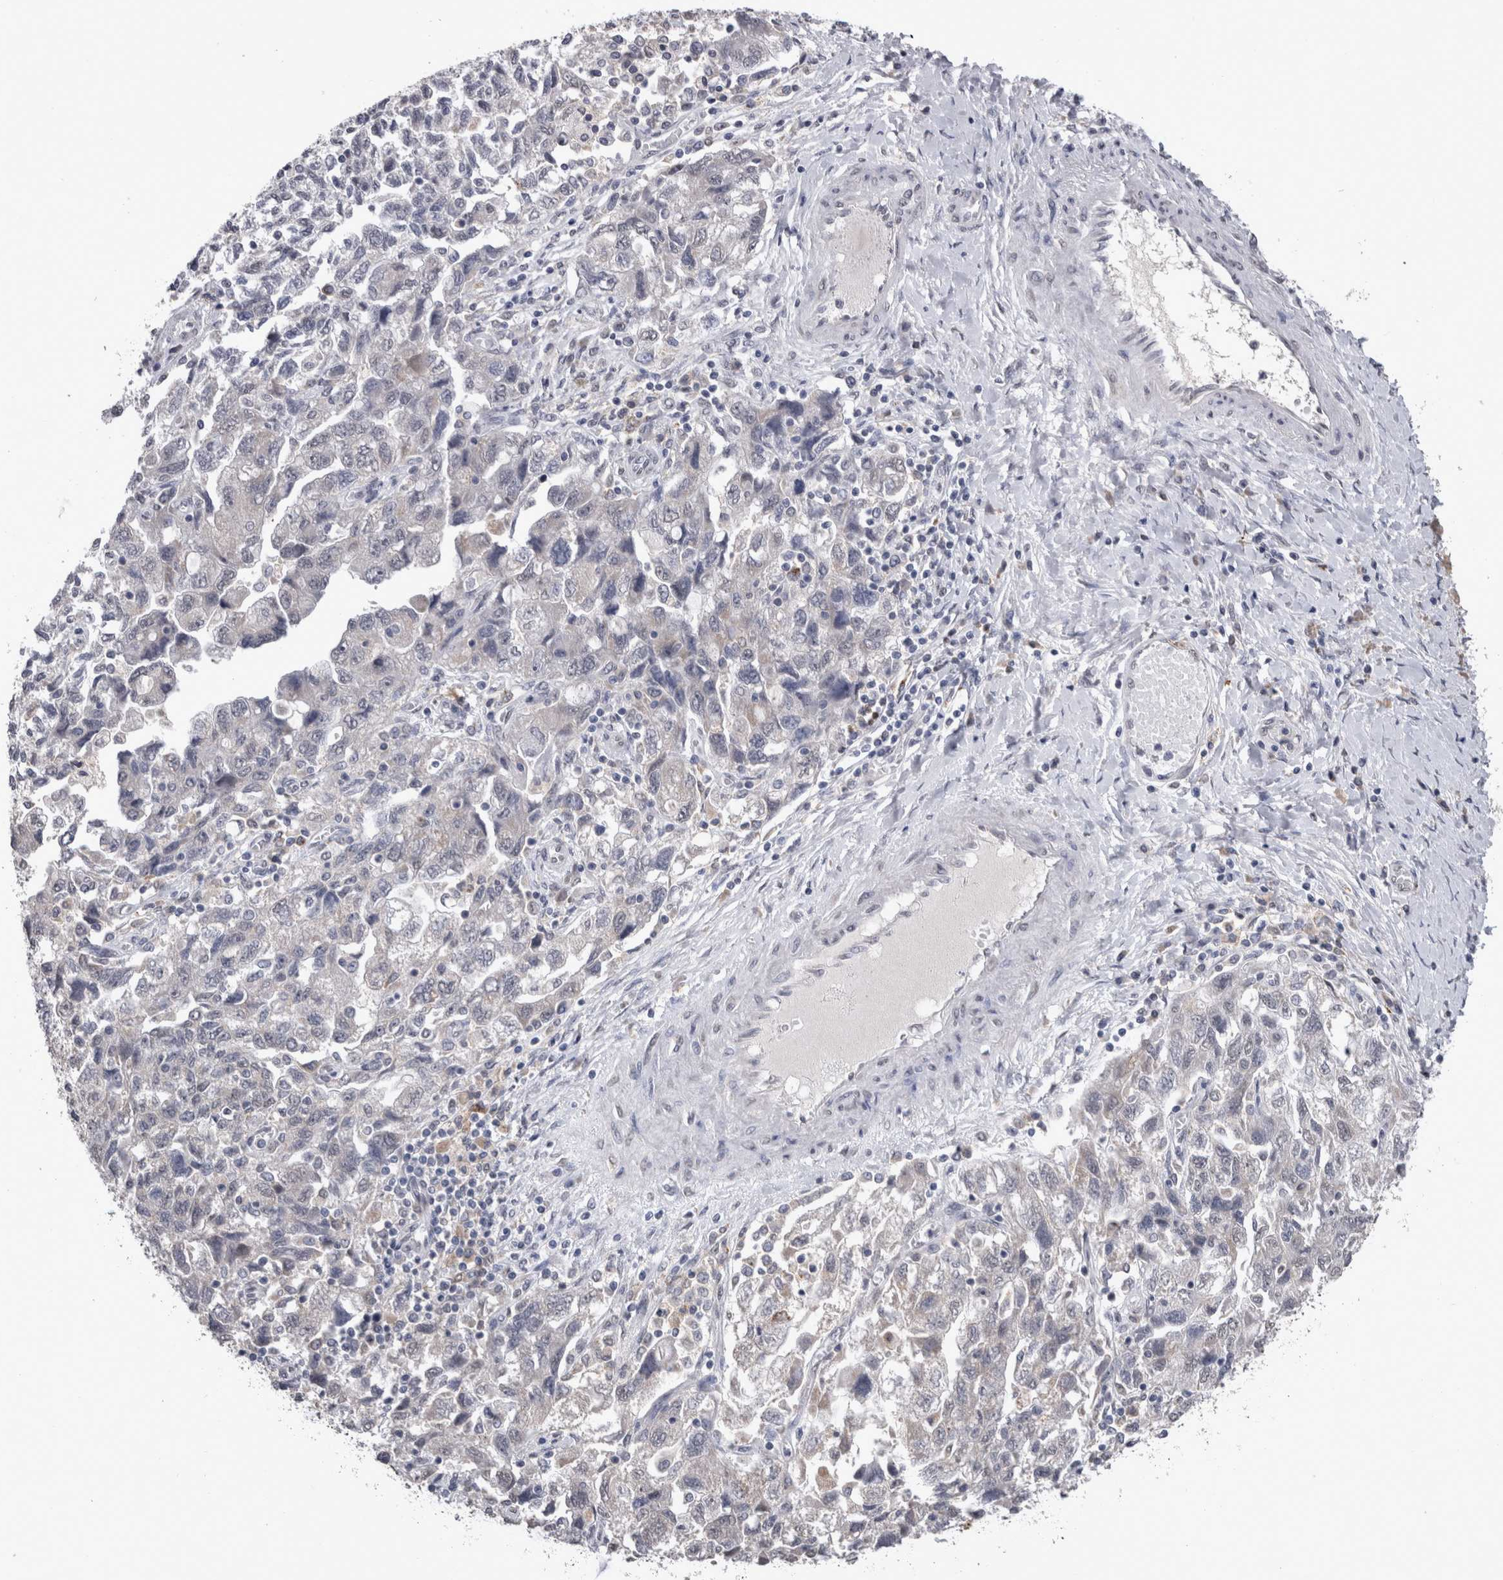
{"staining": {"intensity": "negative", "quantity": "none", "location": "none"}, "tissue": "ovarian cancer", "cell_type": "Tumor cells", "image_type": "cancer", "snomed": [{"axis": "morphology", "description": "Carcinoma, NOS"}, {"axis": "morphology", "description": "Cystadenocarcinoma, serous, NOS"}, {"axis": "topography", "description": "Ovary"}], "caption": "This is an immunohistochemistry image of human ovarian cancer. There is no expression in tumor cells.", "gene": "PAX5", "patient": {"sex": "female", "age": 69}}